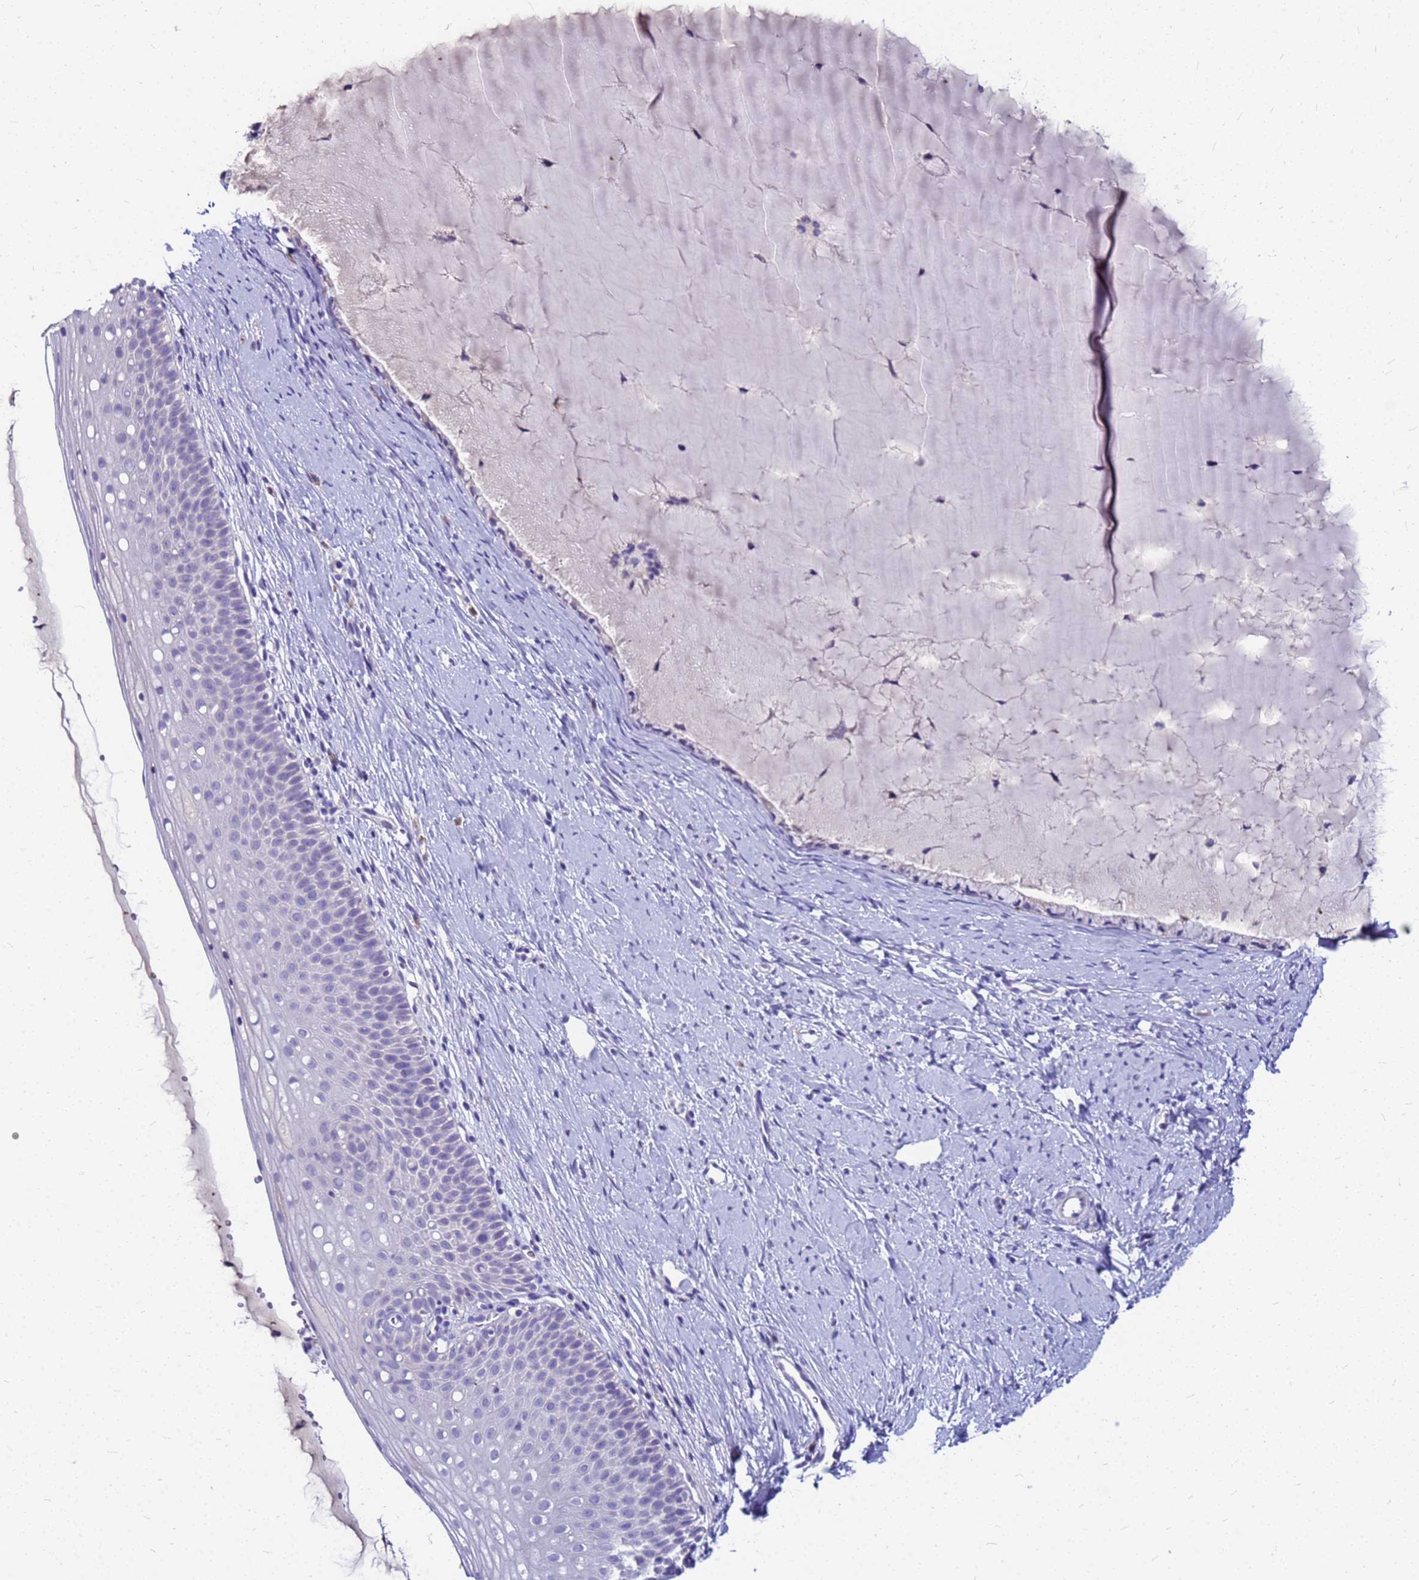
{"staining": {"intensity": "negative", "quantity": "none", "location": "none"}, "tissue": "cervix", "cell_type": "Glandular cells", "image_type": "normal", "snomed": [{"axis": "morphology", "description": "Normal tissue, NOS"}, {"axis": "topography", "description": "Cervix"}], "caption": "IHC of benign cervix shows no positivity in glandular cells.", "gene": "DPRX", "patient": {"sex": "female", "age": 57}}